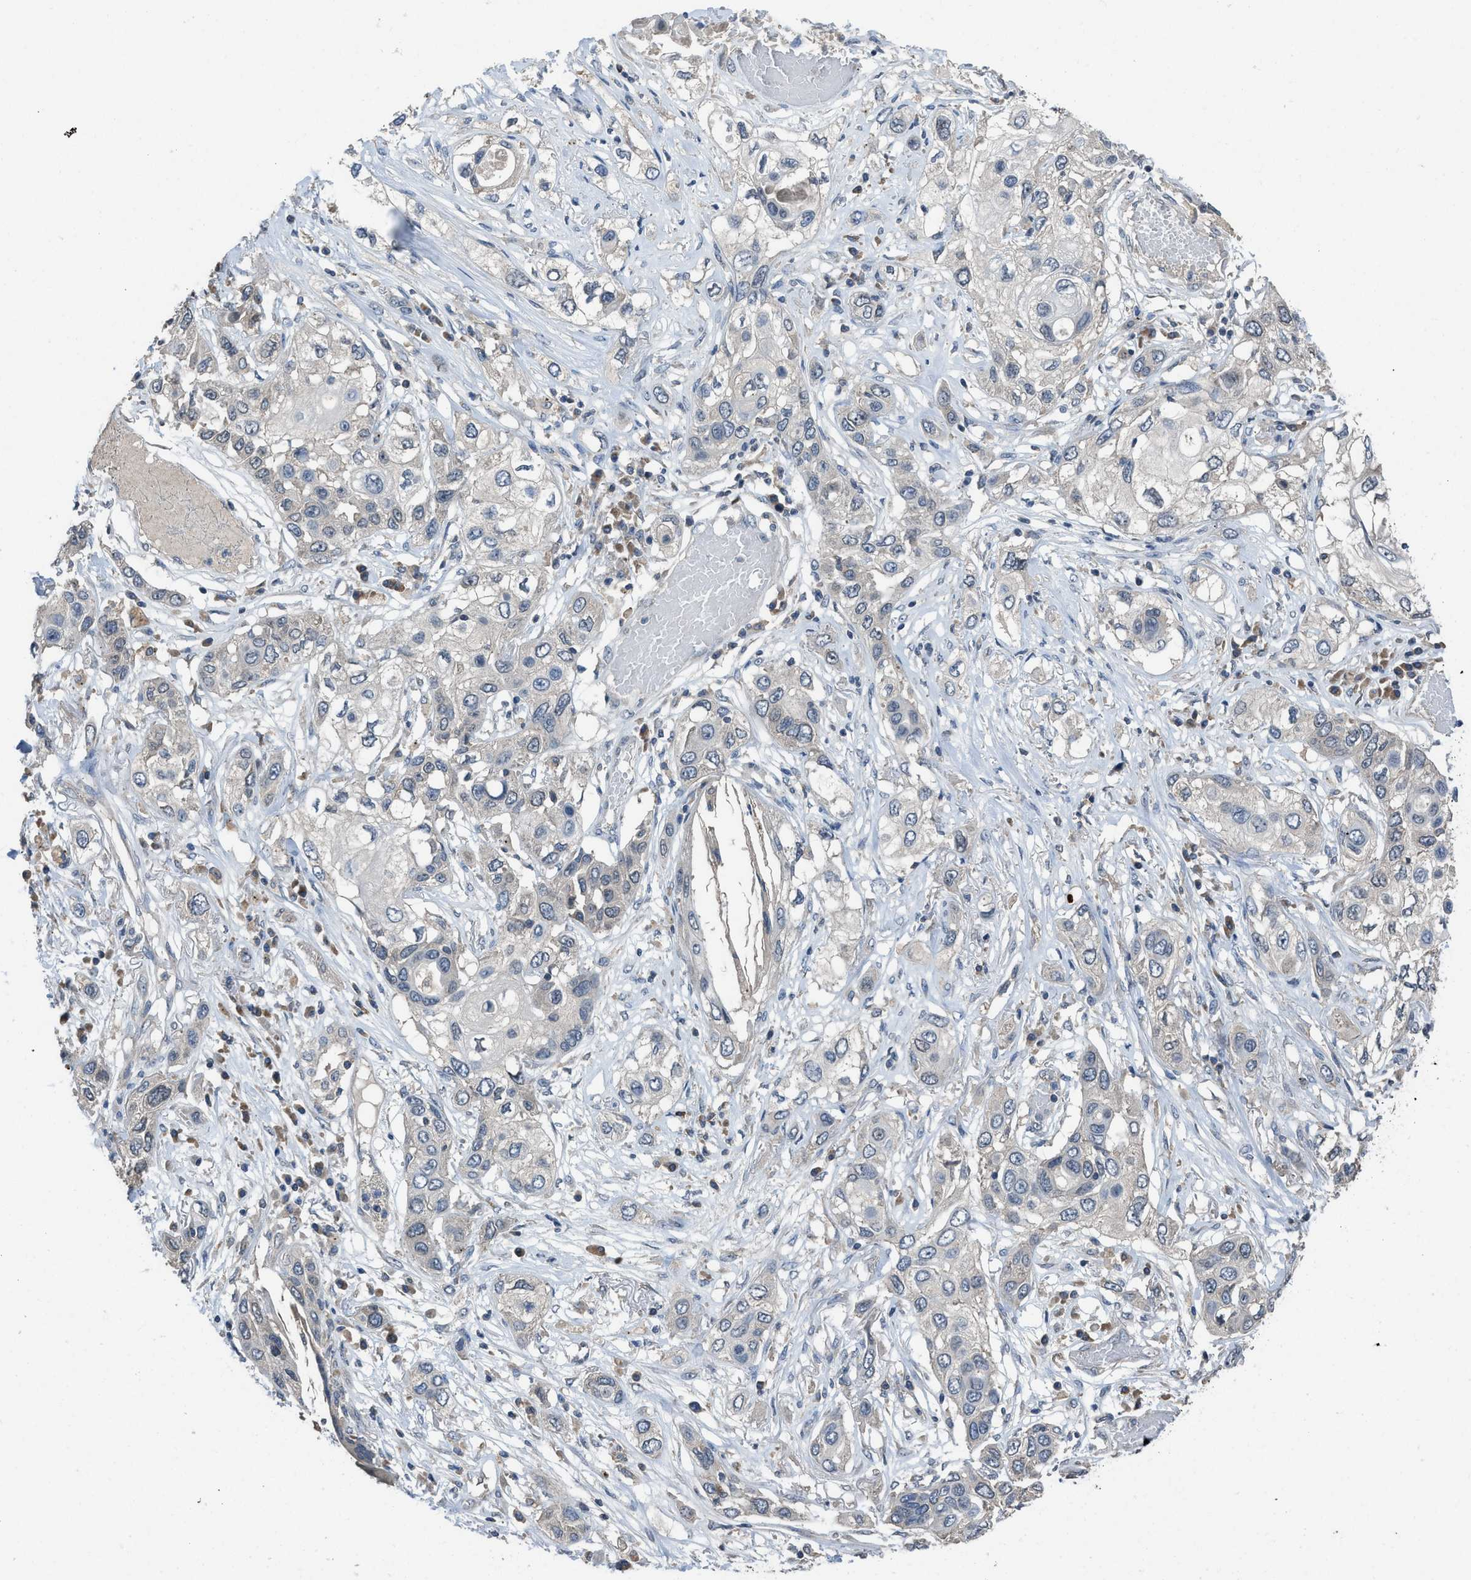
{"staining": {"intensity": "weak", "quantity": "<25%", "location": "cytoplasmic/membranous"}, "tissue": "lung cancer", "cell_type": "Tumor cells", "image_type": "cancer", "snomed": [{"axis": "morphology", "description": "Squamous cell carcinoma, NOS"}, {"axis": "topography", "description": "Lung"}], "caption": "This is a image of IHC staining of lung cancer, which shows no positivity in tumor cells.", "gene": "MIS18A", "patient": {"sex": "male", "age": 71}}